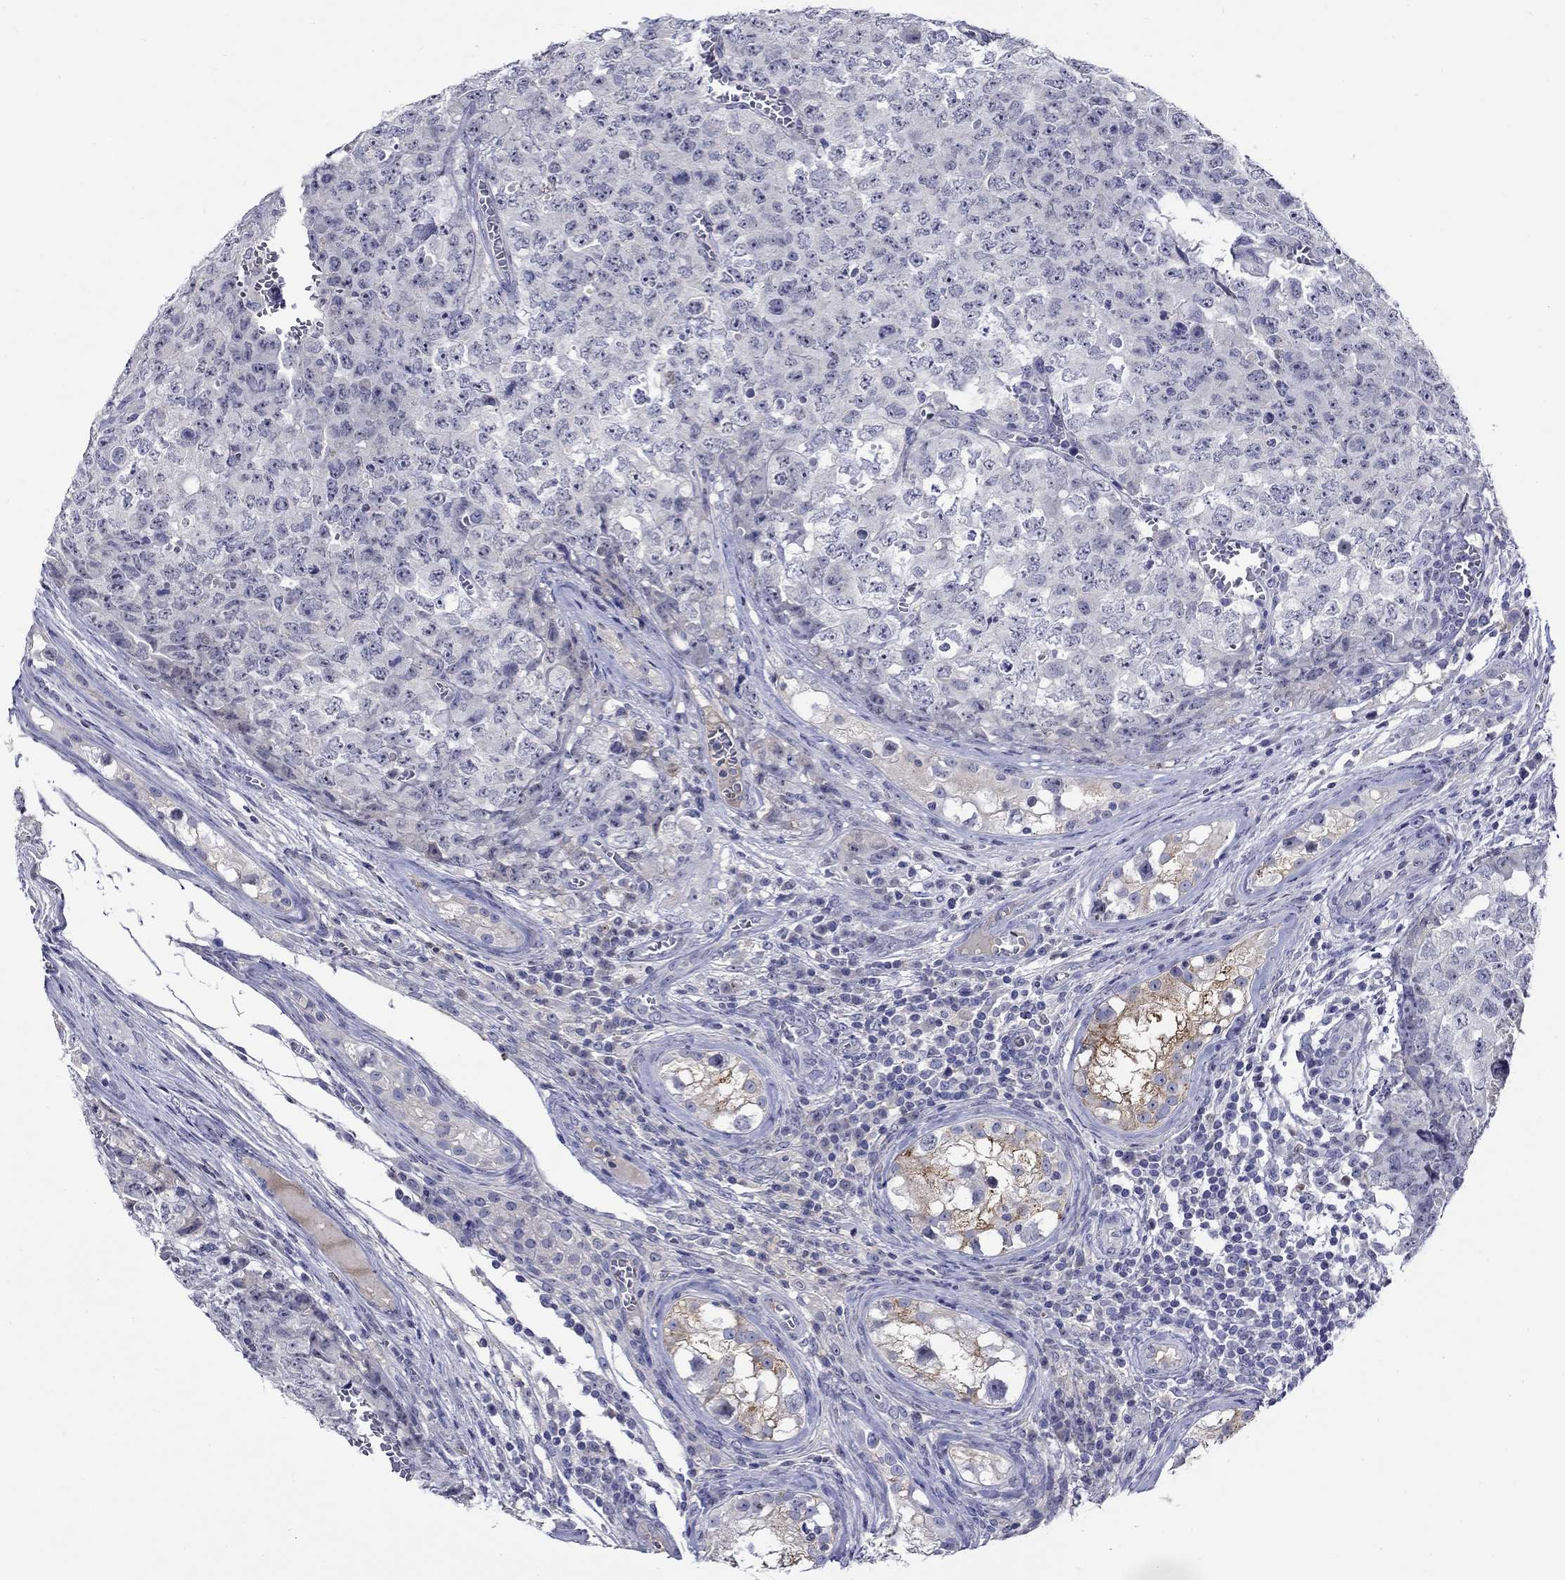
{"staining": {"intensity": "negative", "quantity": "none", "location": "none"}, "tissue": "testis cancer", "cell_type": "Tumor cells", "image_type": "cancer", "snomed": [{"axis": "morphology", "description": "Carcinoma, Embryonal, NOS"}, {"axis": "topography", "description": "Testis"}], "caption": "Micrograph shows no significant protein expression in tumor cells of testis embryonal carcinoma. The staining is performed using DAB (3,3'-diaminobenzidine) brown chromogen with nuclei counter-stained in using hematoxylin.", "gene": "SLC30A3", "patient": {"sex": "male", "age": 23}}